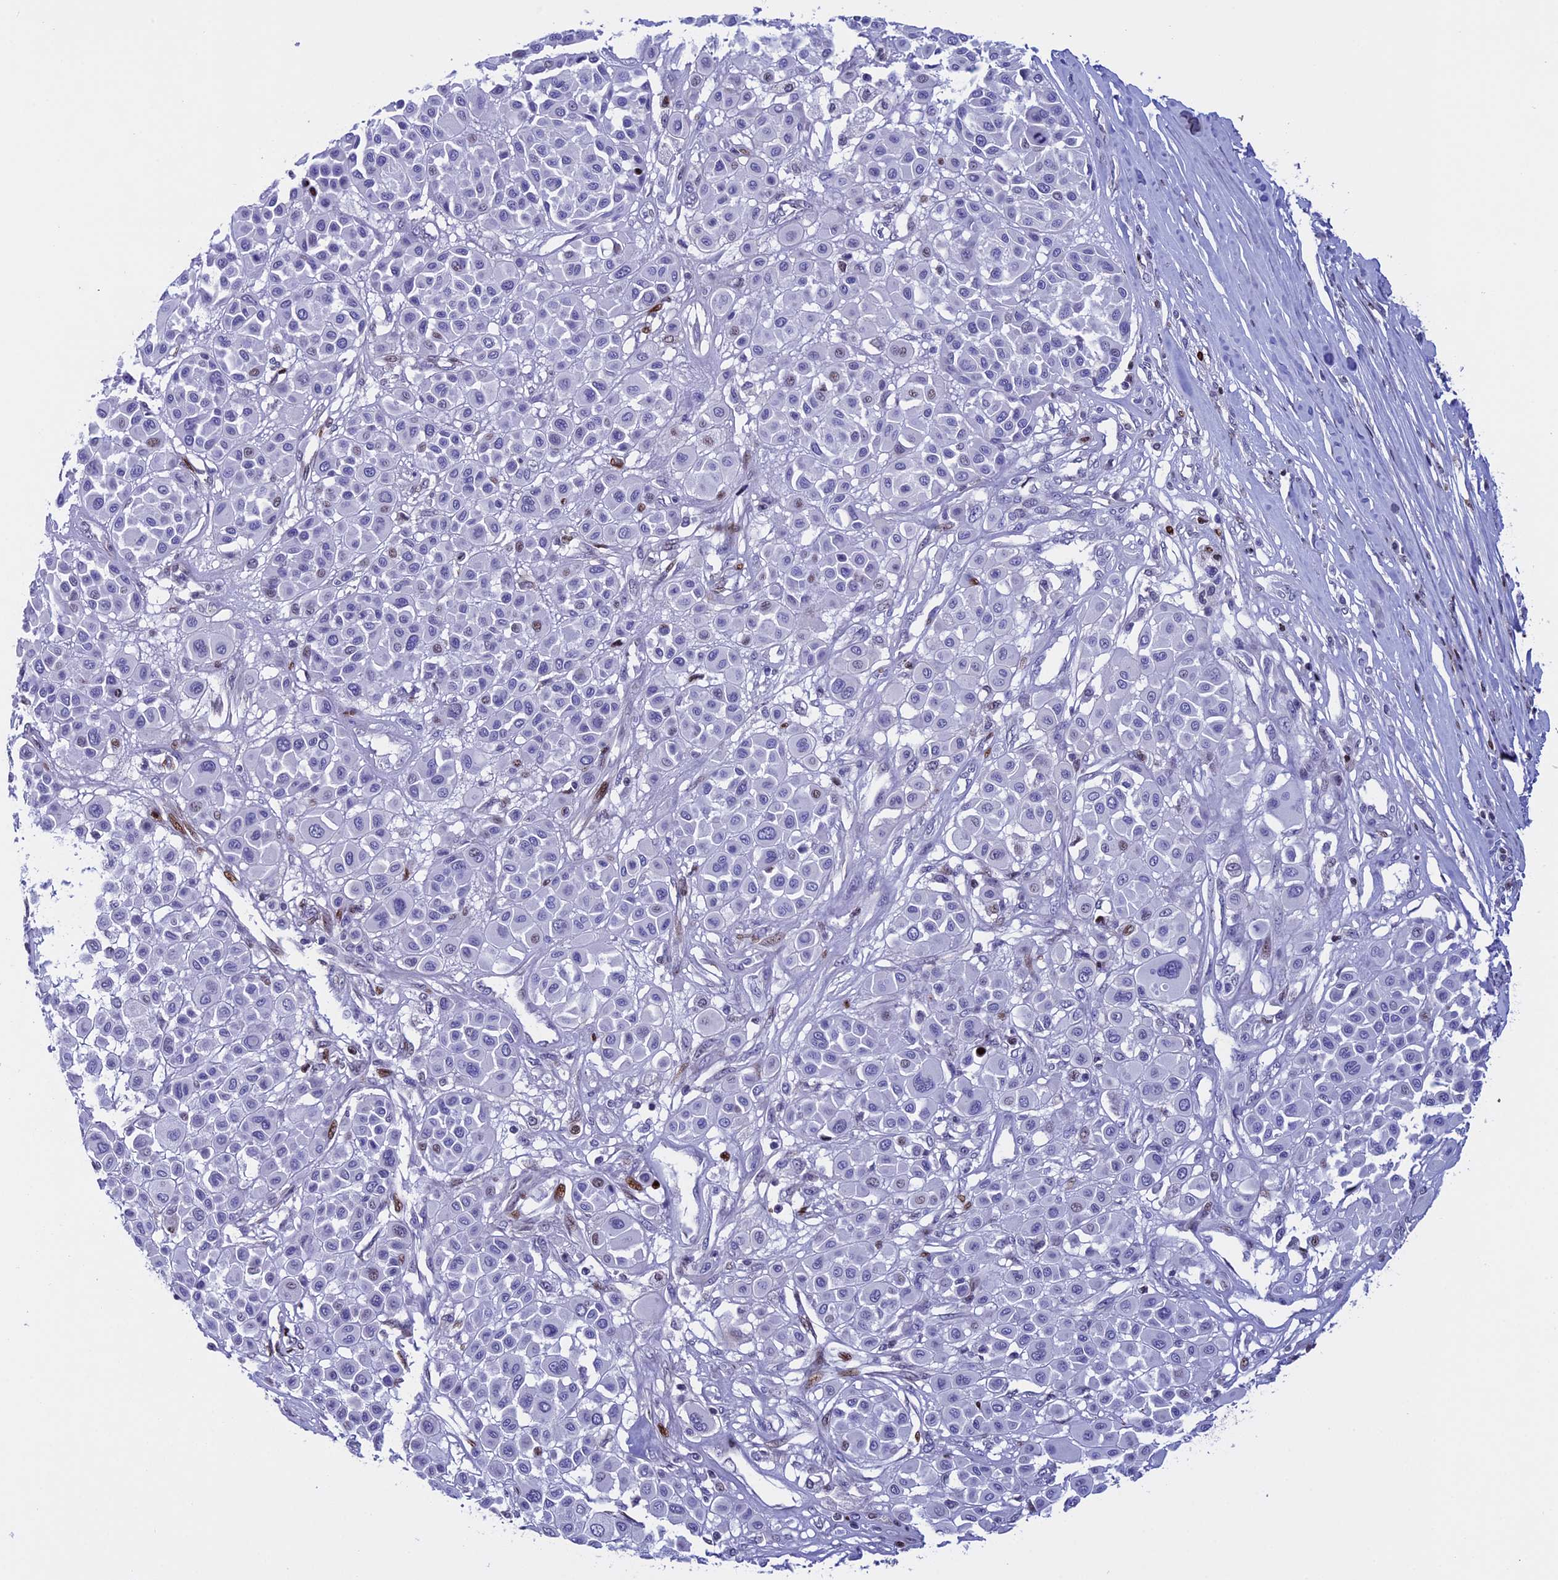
{"staining": {"intensity": "moderate", "quantity": "<25%", "location": "nuclear"}, "tissue": "melanoma", "cell_type": "Tumor cells", "image_type": "cancer", "snomed": [{"axis": "morphology", "description": "Malignant melanoma, Metastatic site"}, {"axis": "topography", "description": "Soft tissue"}], "caption": "Immunohistochemistry of melanoma exhibits low levels of moderate nuclear staining in about <25% of tumor cells. The staining was performed using DAB (3,3'-diaminobenzidine) to visualize the protein expression in brown, while the nuclei were stained in blue with hematoxylin (Magnification: 20x).", "gene": "BTBD3", "patient": {"sex": "male", "age": 41}}